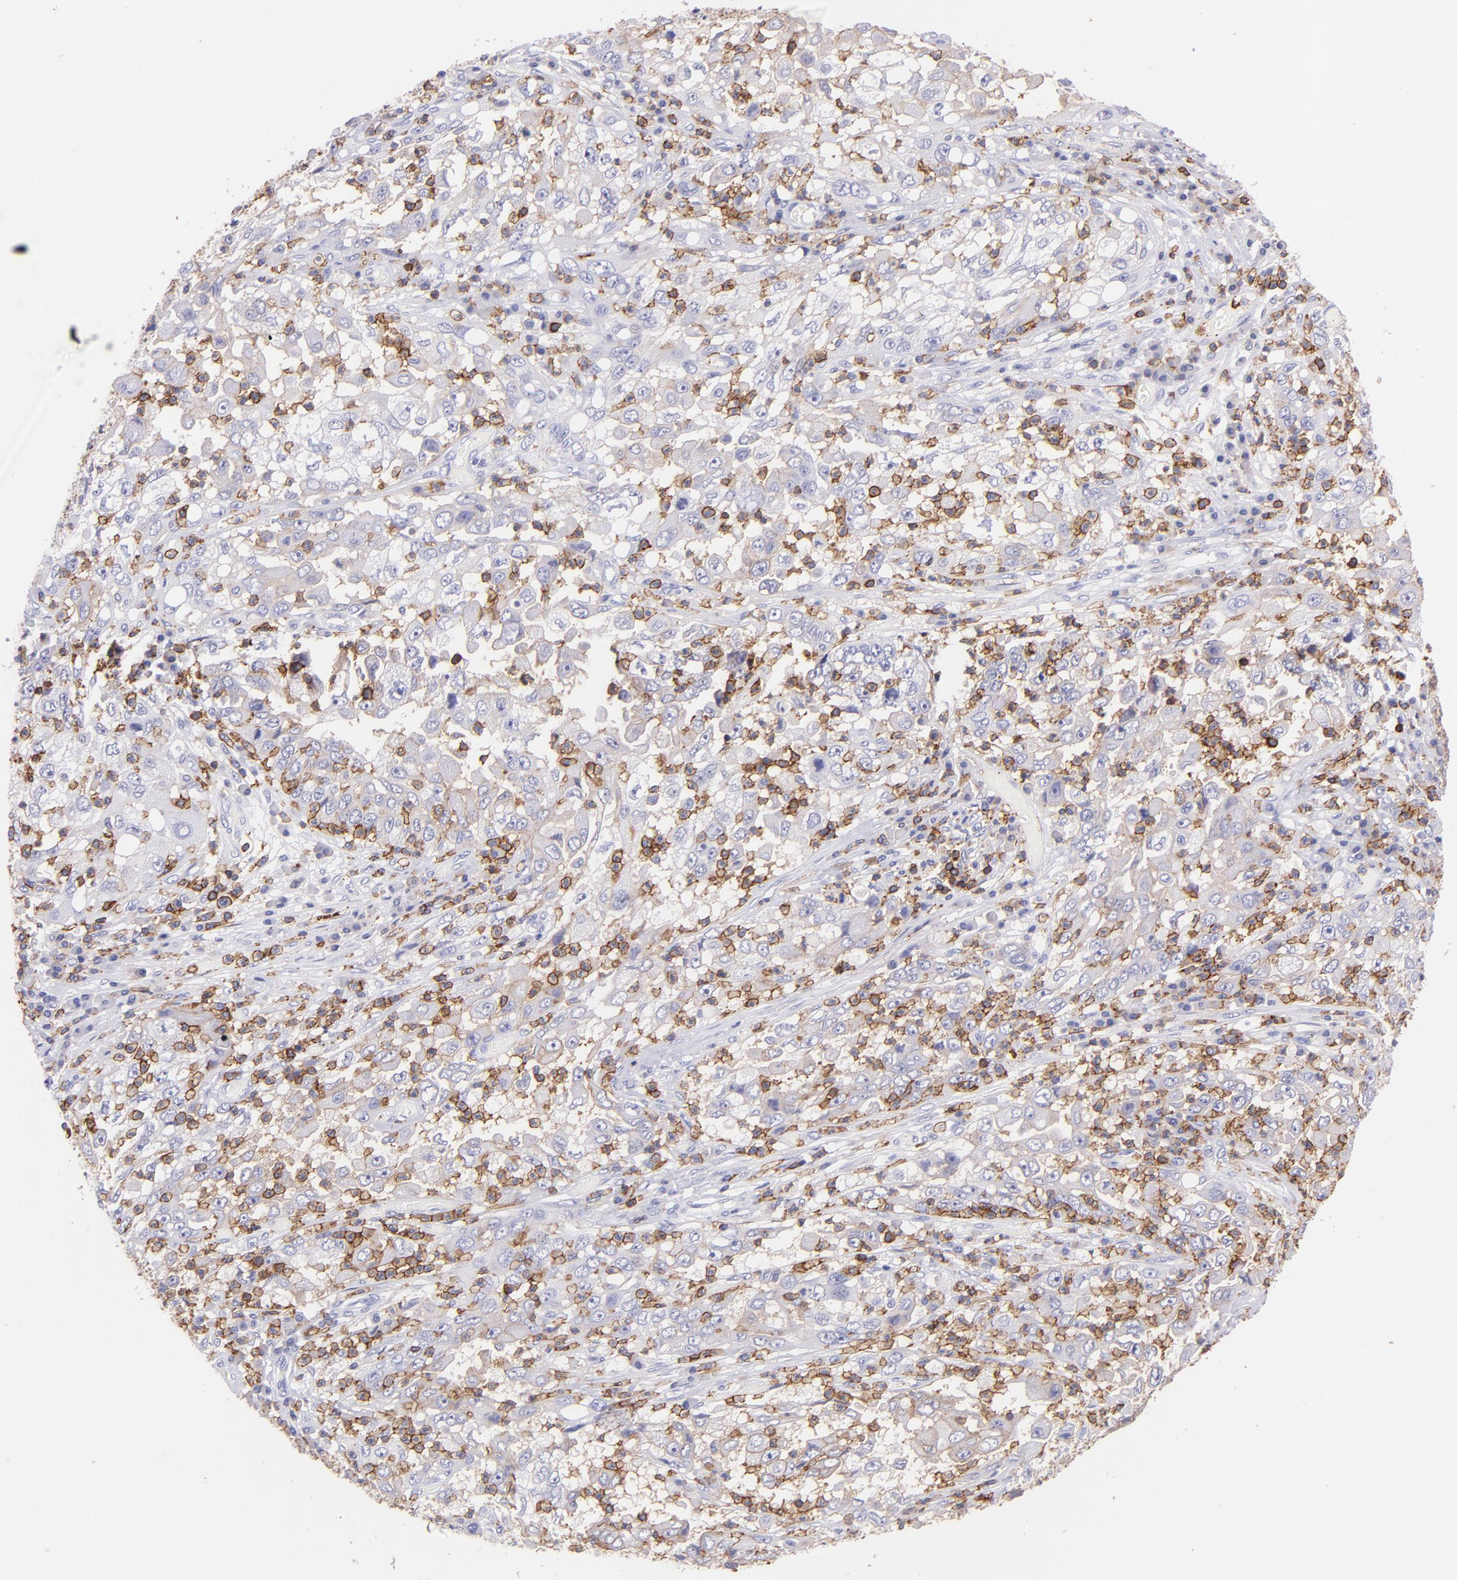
{"staining": {"intensity": "weak", "quantity": "<25%", "location": "cytoplasmic/membranous"}, "tissue": "cervical cancer", "cell_type": "Tumor cells", "image_type": "cancer", "snomed": [{"axis": "morphology", "description": "Squamous cell carcinoma, NOS"}, {"axis": "topography", "description": "Cervix"}], "caption": "There is no significant positivity in tumor cells of cervical squamous cell carcinoma. (DAB IHC with hematoxylin counter stain).", "gene": "SPN", "patient": {"sex": "female", "age": 36}}